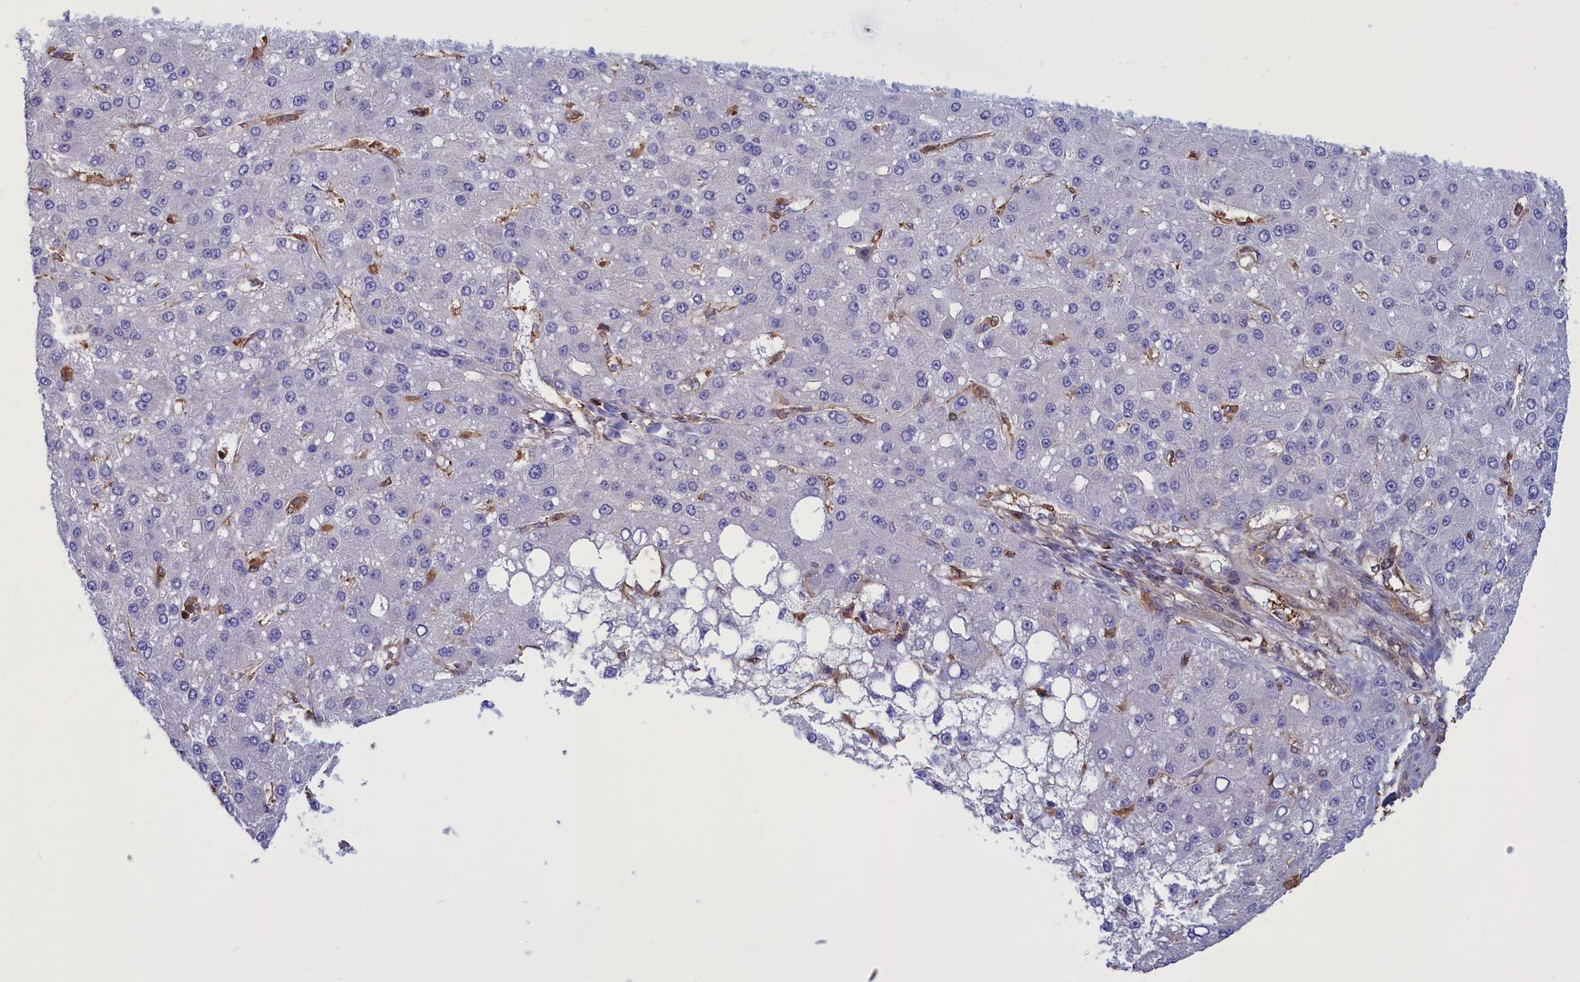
{"staining": {"intensity": "negative", "quantity": "none", "location": "none"}, "tissue": "liver cancer", "cell_type": "Tumor cells", "image_type": "cancer", "snomed": [{"axis": "morphology", "description": "Carcinoma, Hepatocellular, NOS"}, {"axis": "topography", "description": "Liver"}], "caption": "This photomicrograph is of liver cancer stained with immunohistochemistry (IHC) to label a protein in brown with the nuclei are counter-stained blue. There is no positivity in tumor cells.", "gene": "ARHGAP18", "patient": {"sex": "male", "age": 67}}